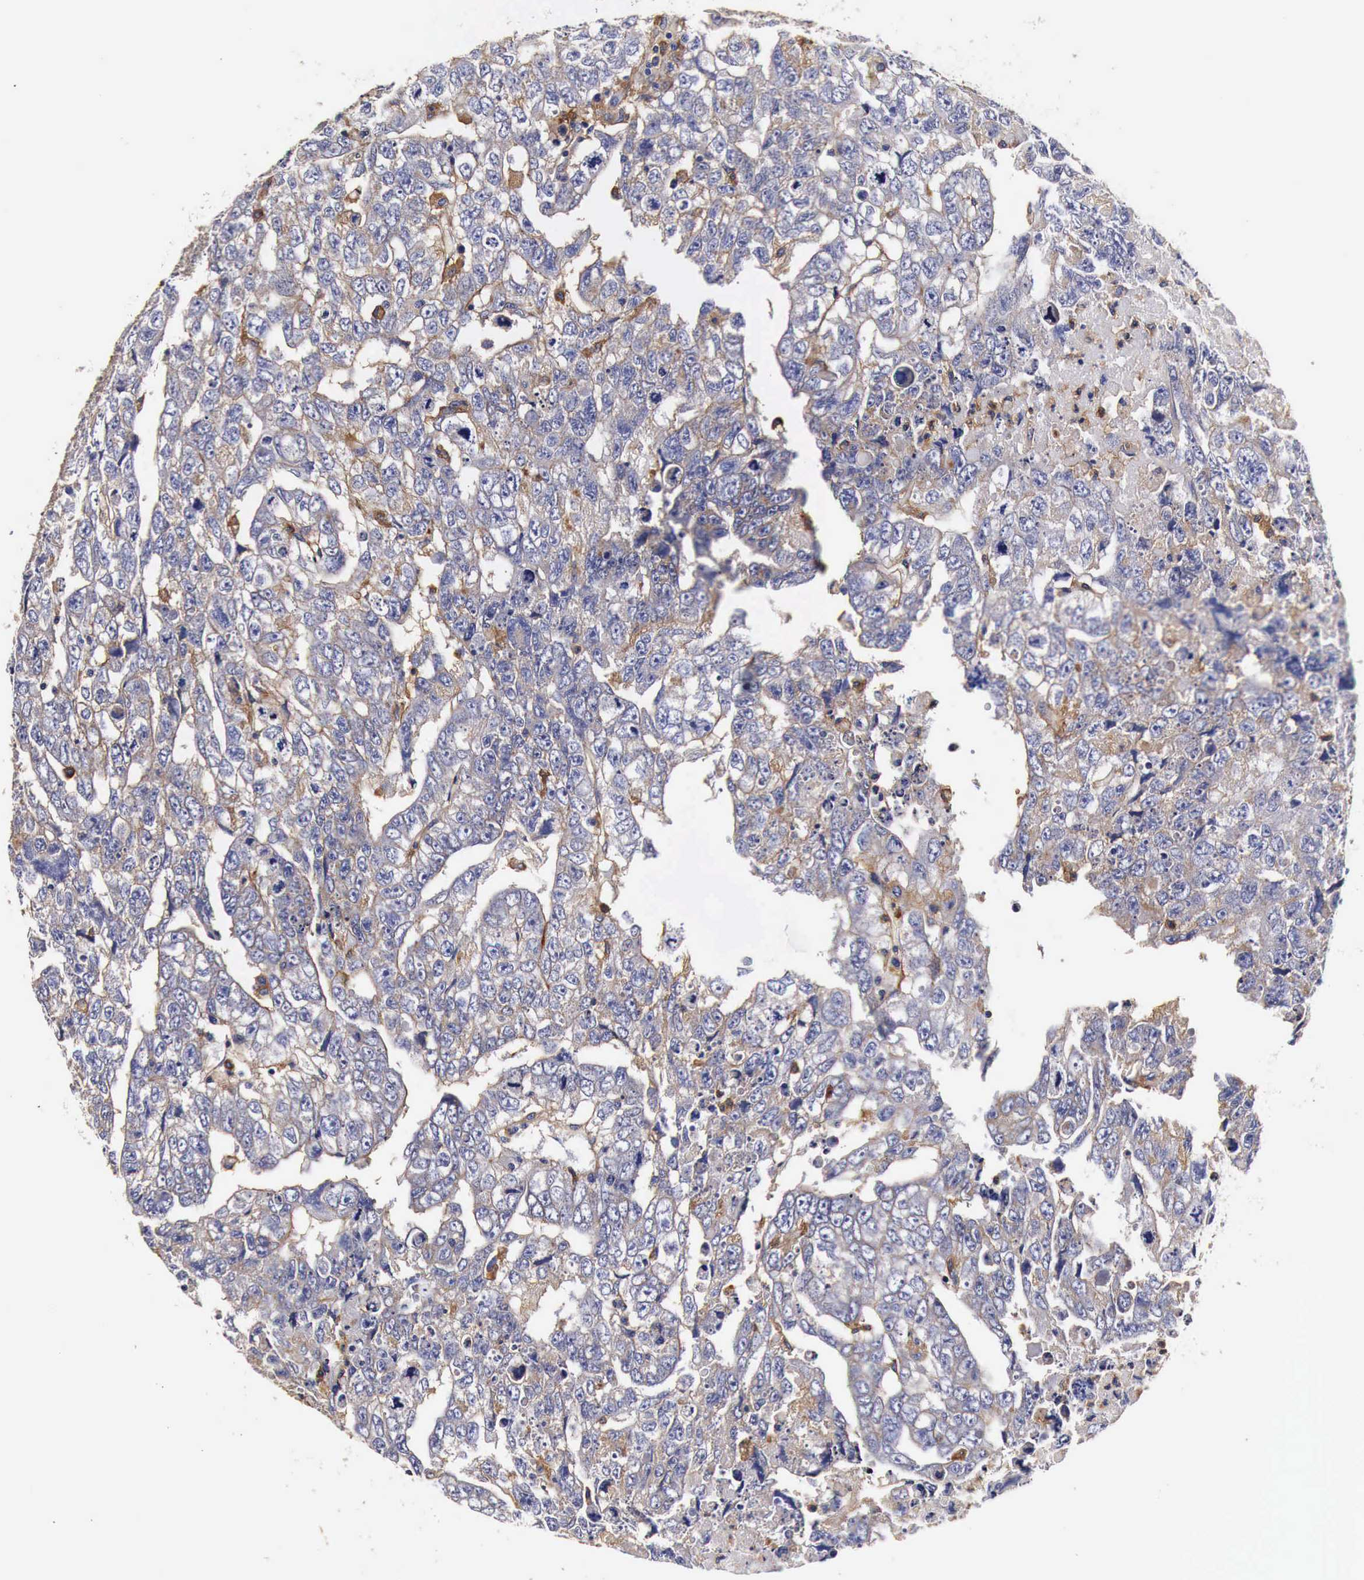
{"staining": {"intensity": "negative", "quantity": "none", "location": "none"}, "tissue": "testis cancer", "cell_type": "Tumor cells", "image_type": "cancer", "snomed": [{"axis": "morphology", "description": "Carcinoma, Embryonal, NOS"}, {"axis": "topography", "description": "Testis"}], "caption": "Photomicrograph shows no protein staining in tumor cells of testis cancer tissue.", "gene": "RP2", "patient": {"sex": "male", "age": 36}}